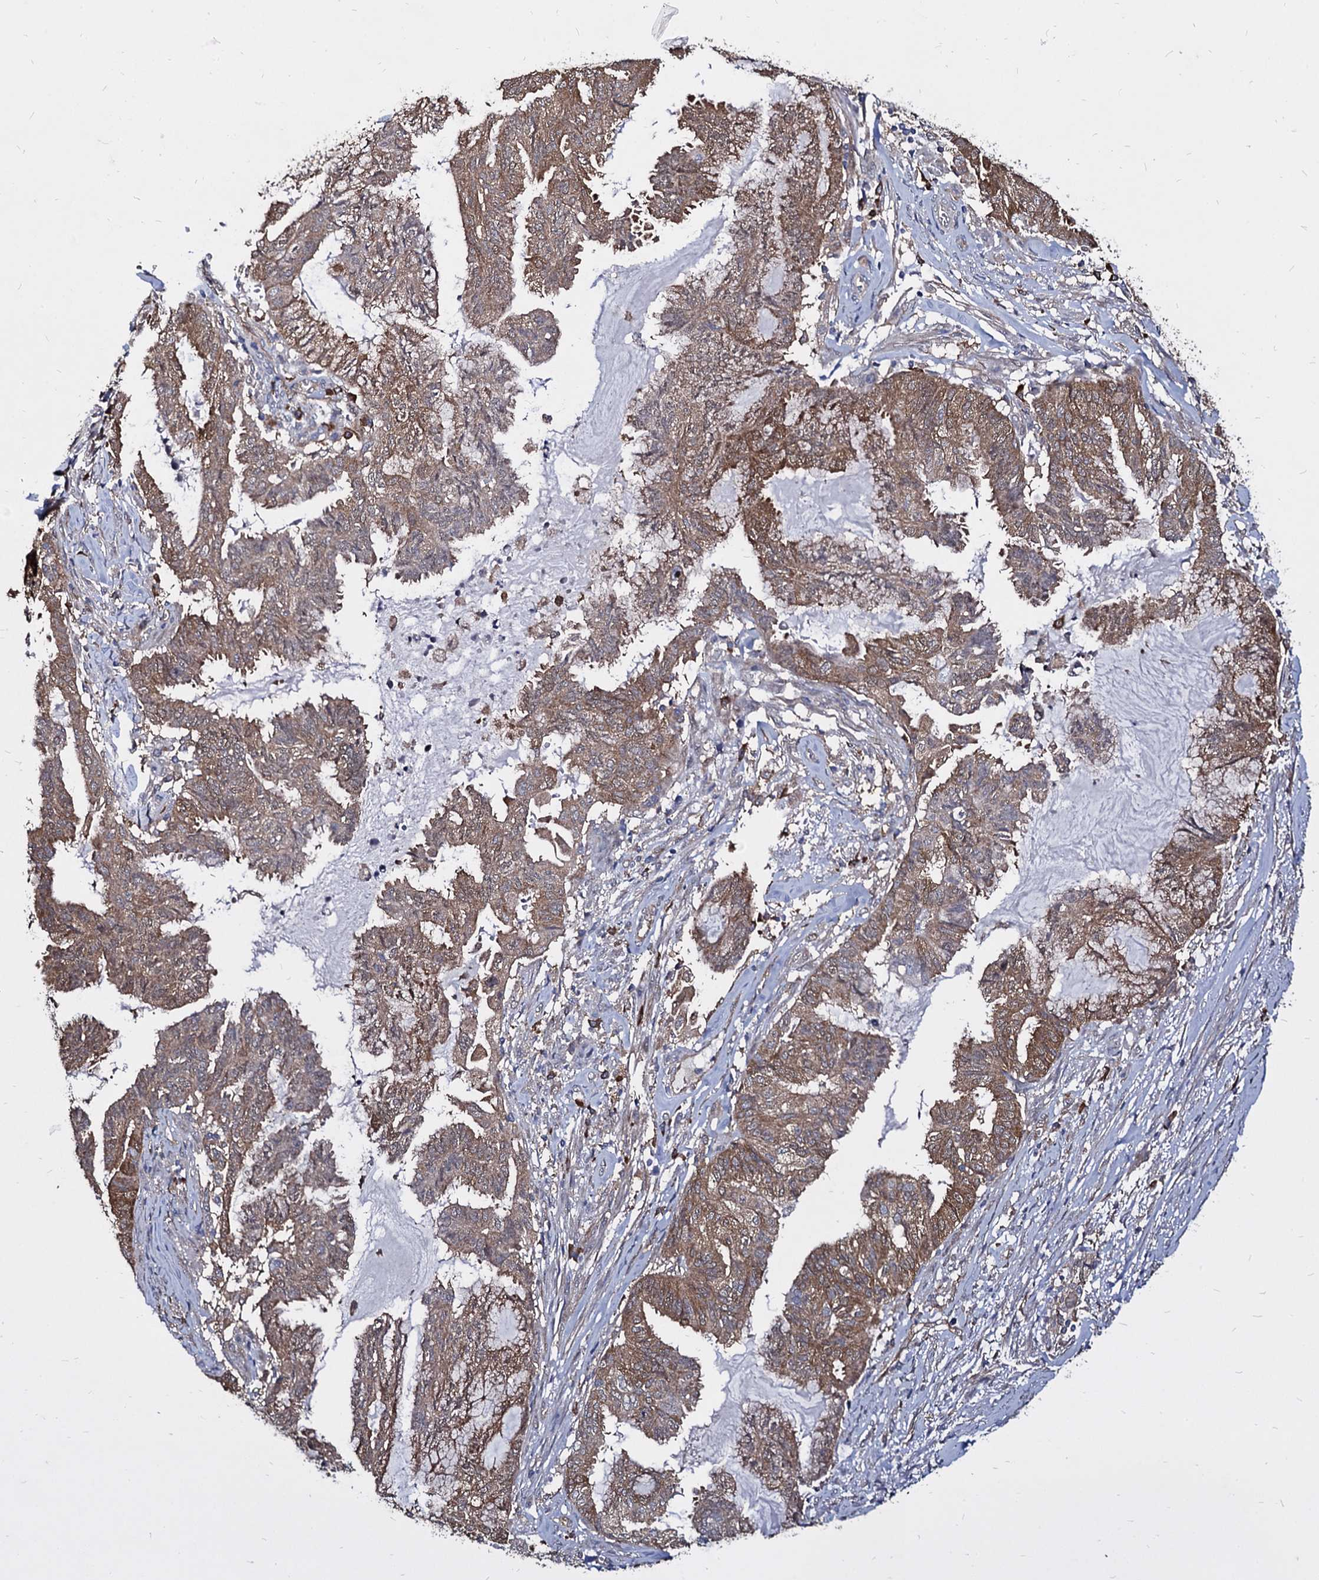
{"staining": {"intensity": "moderate", "quantity": ">75%", "location": "cytoplasmic/membranous"}, "tissue": "endometrial cancer", "cell_type": "Tumor cells", "image_type": "cancer", "snomed": [{"axis": "morphology", "description": "Adenocarcinoma, NOS"}, {"axis": "topography", "description": "Endometrium"}], "caption": "Immunohistochemical staining of endometrial cancer (adenocarcinoma) exhibits moderate cytoplasmic/membranous protein positivity in approximately >75% of tumor cells. Immunohistochemistry (ihc) stains the protein of interest in brown and the nuclei are stained blue.", "gene": "NME1", "patient": {"sex": "female", "age": 86}}